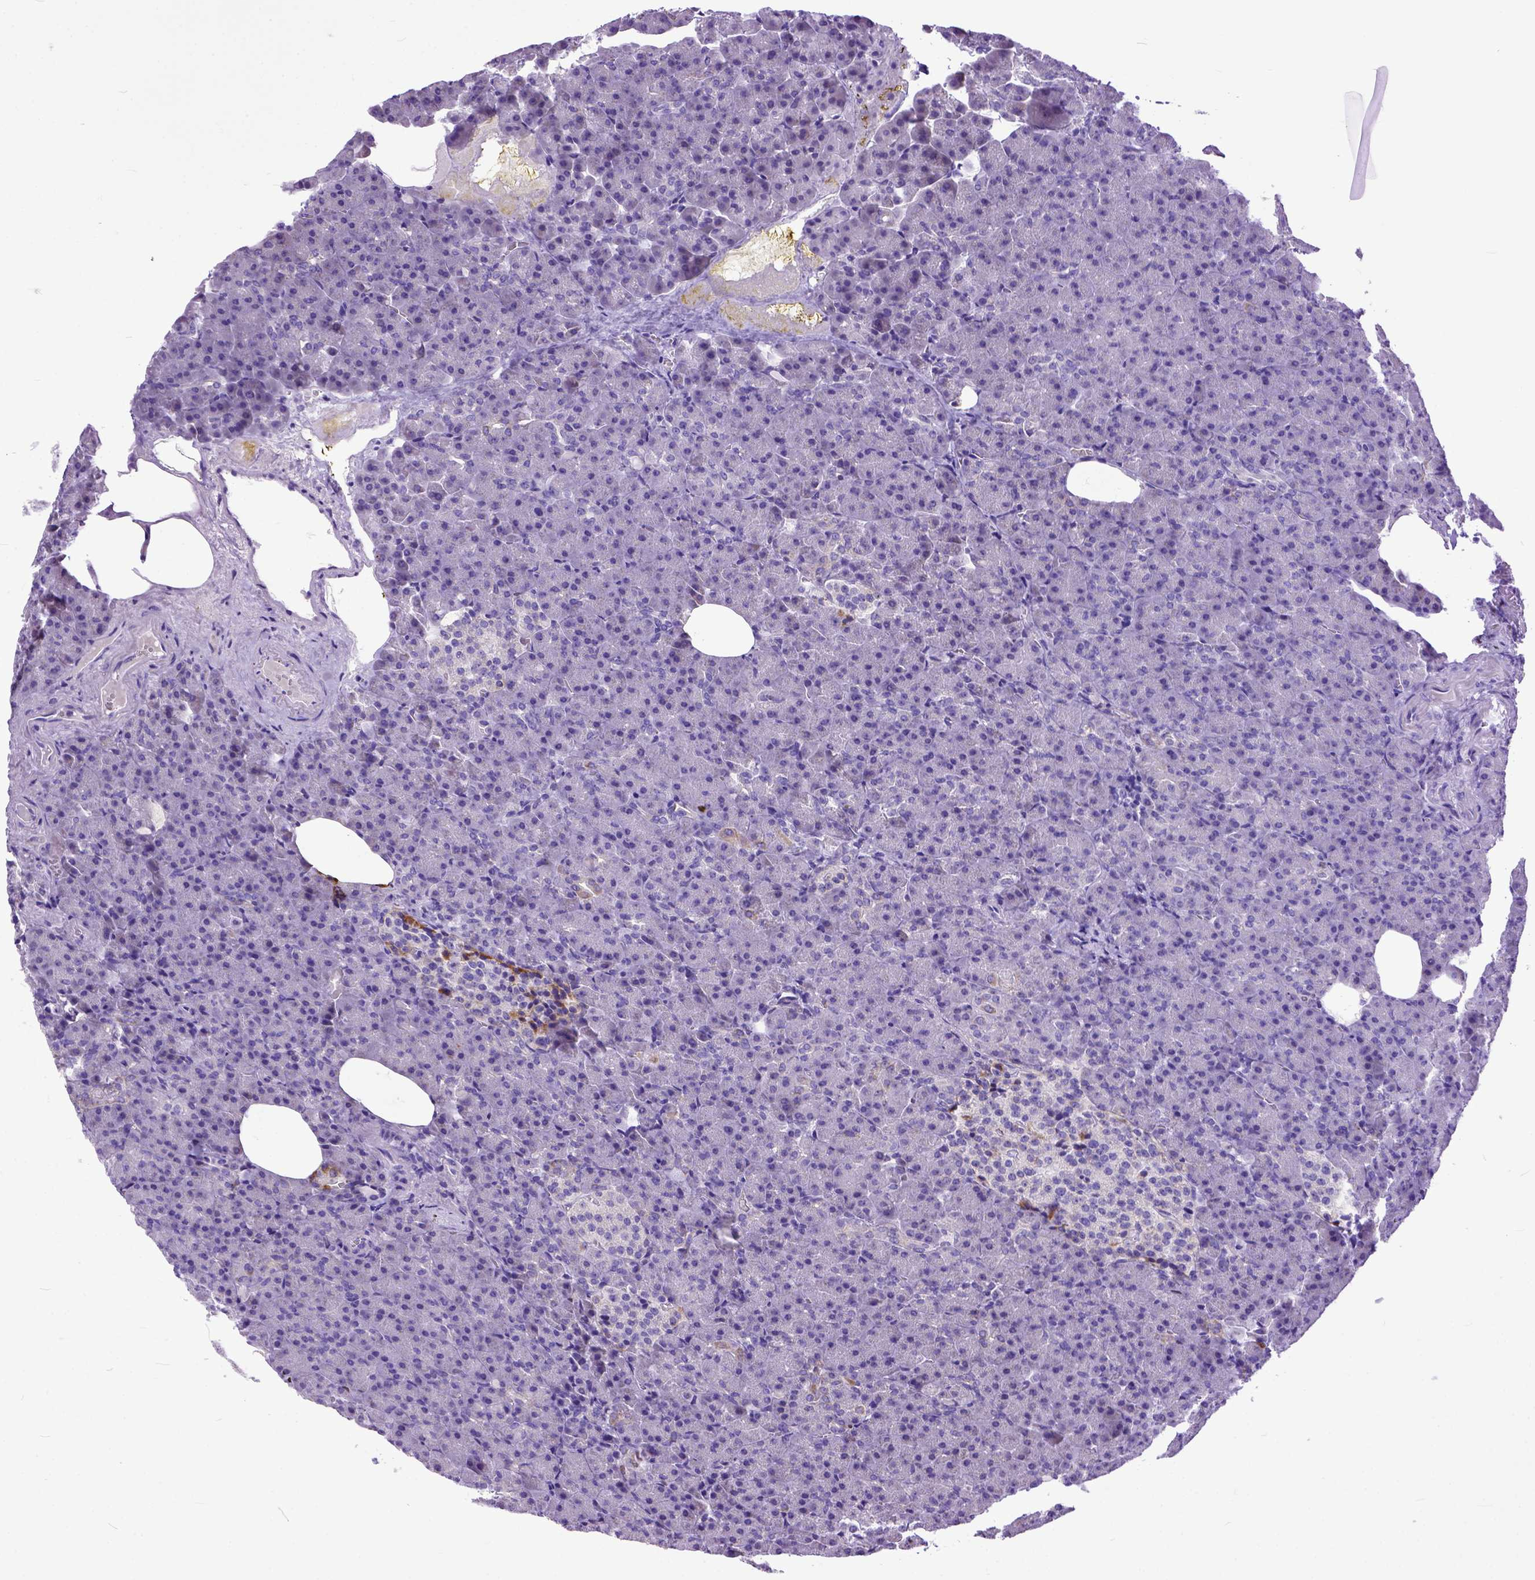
{"staining": {"intensity": "moderate", "quantity": "<25%", "location": "cytoplasmic/membranous"}, "tissue": "pancreas", "cell_type": "Exocrine glandular cells", "image_type": "normal", "snomed": [{"axis": "morphology", "description": "Normal tissue, NOS"}, {"axis": "topography", "description": "Pancreas"}], "caption": "Protein staining of benign pancreas displays moderate cytoplasmic/membranous positivity in about <25% of exocrine glandular cells. The protein is stained brown, and the nuclei are stained in blue (DAB IHC with brightfield microscopy, high magnification).", "gene": "CRB1", "patient": {"sex": "female", "age": 74}}